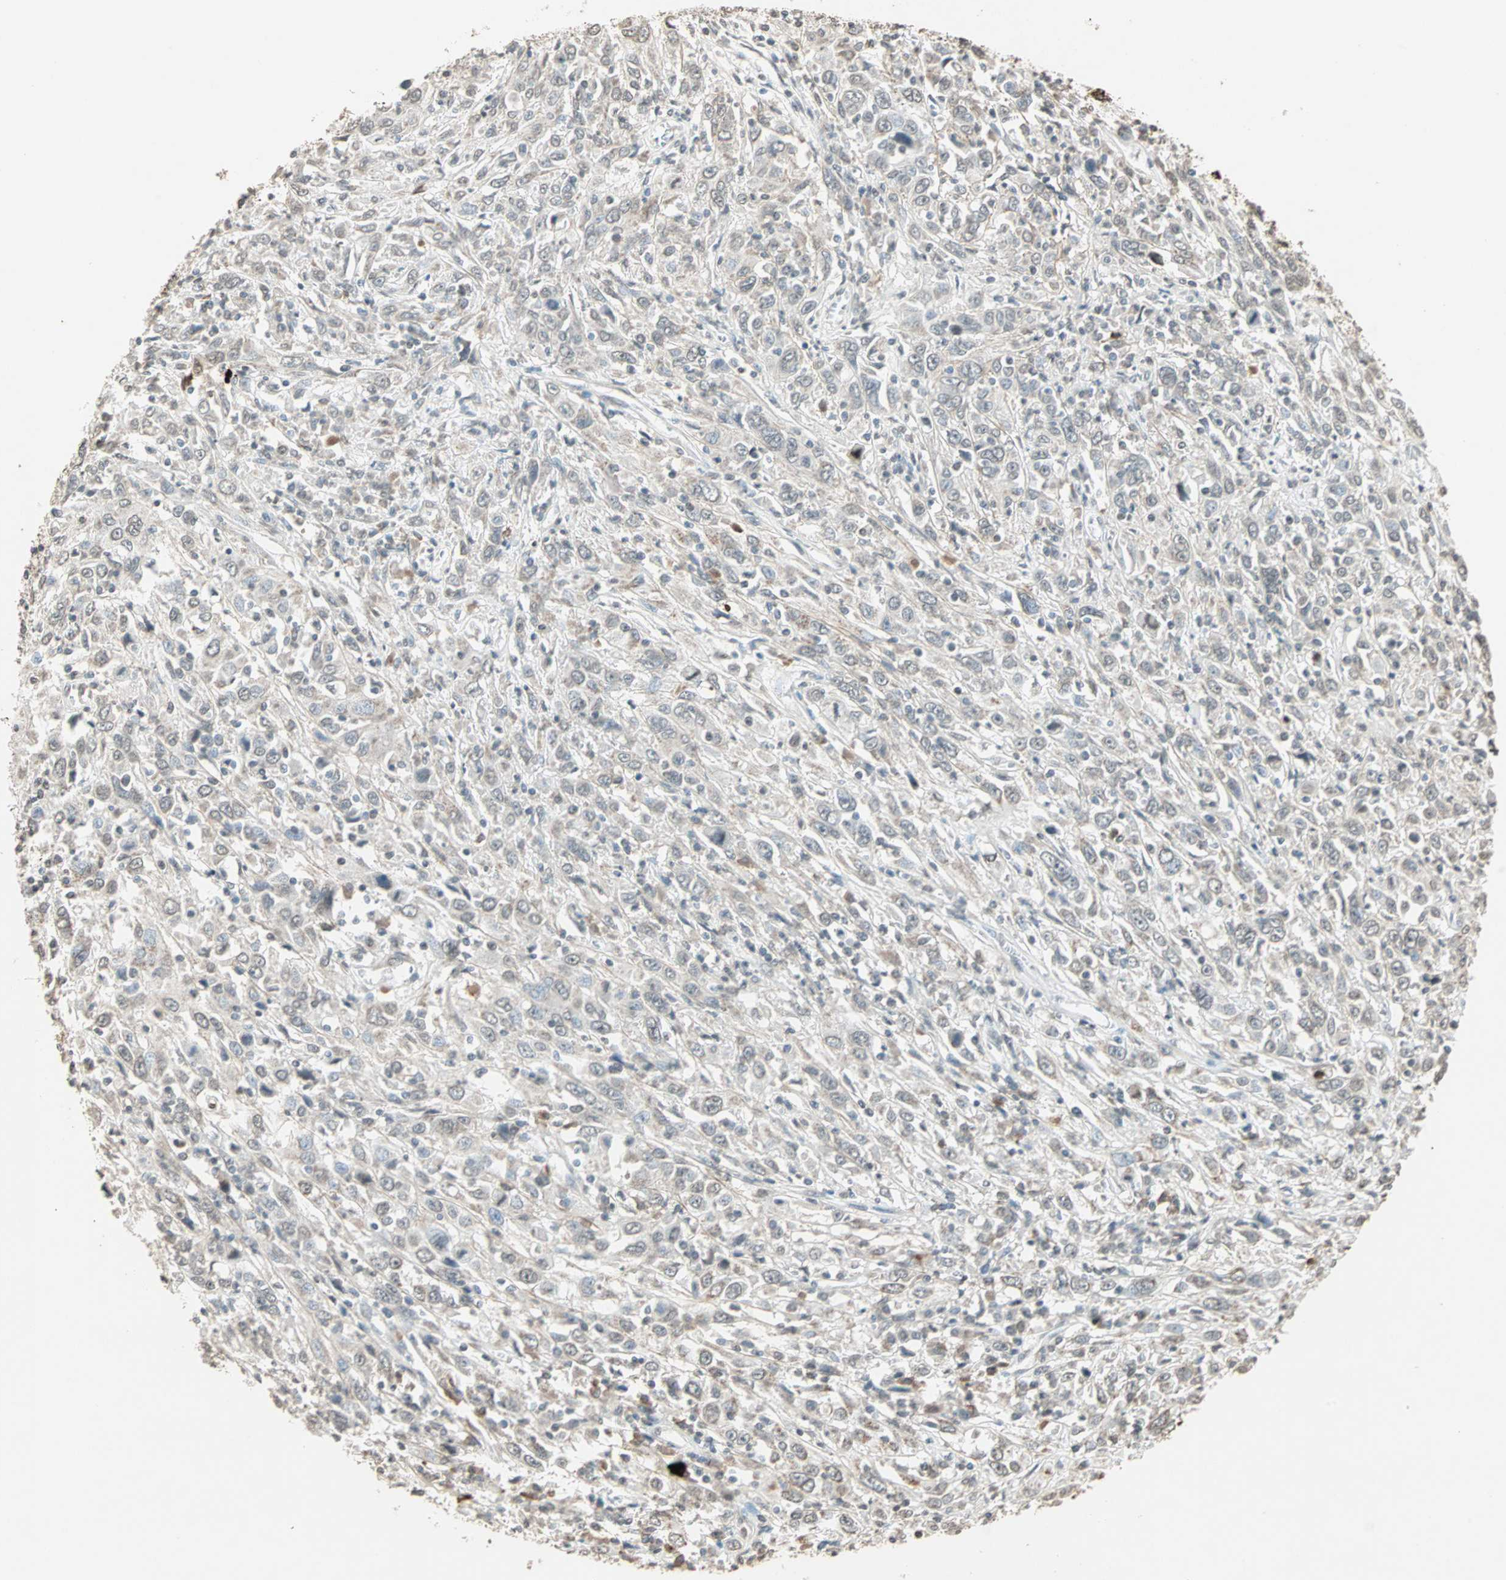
{"staining": {"intensity": "weak", "quantity": "25%-75%", "location": "cytoplasmic/membranous"}, "tissue": "cervical cancer", "cell_type": "Tumor cells", "image_type": "cancer", "snomed": [{"axis": "morphology", "description": "Squamous cell carcinoma, NOS"}, {"axis": "topography", "description": "Cervix"}], "caption": "Immunohistochemical staining of cervical cancer (squamous cell carcinoma) exhibits low levels of weak cytoplasmic/membranous protein positivity in about 25%-75% of tumor cells.", "gene": "PRELID1", "patient": {"sex": "female", "age": 46}}